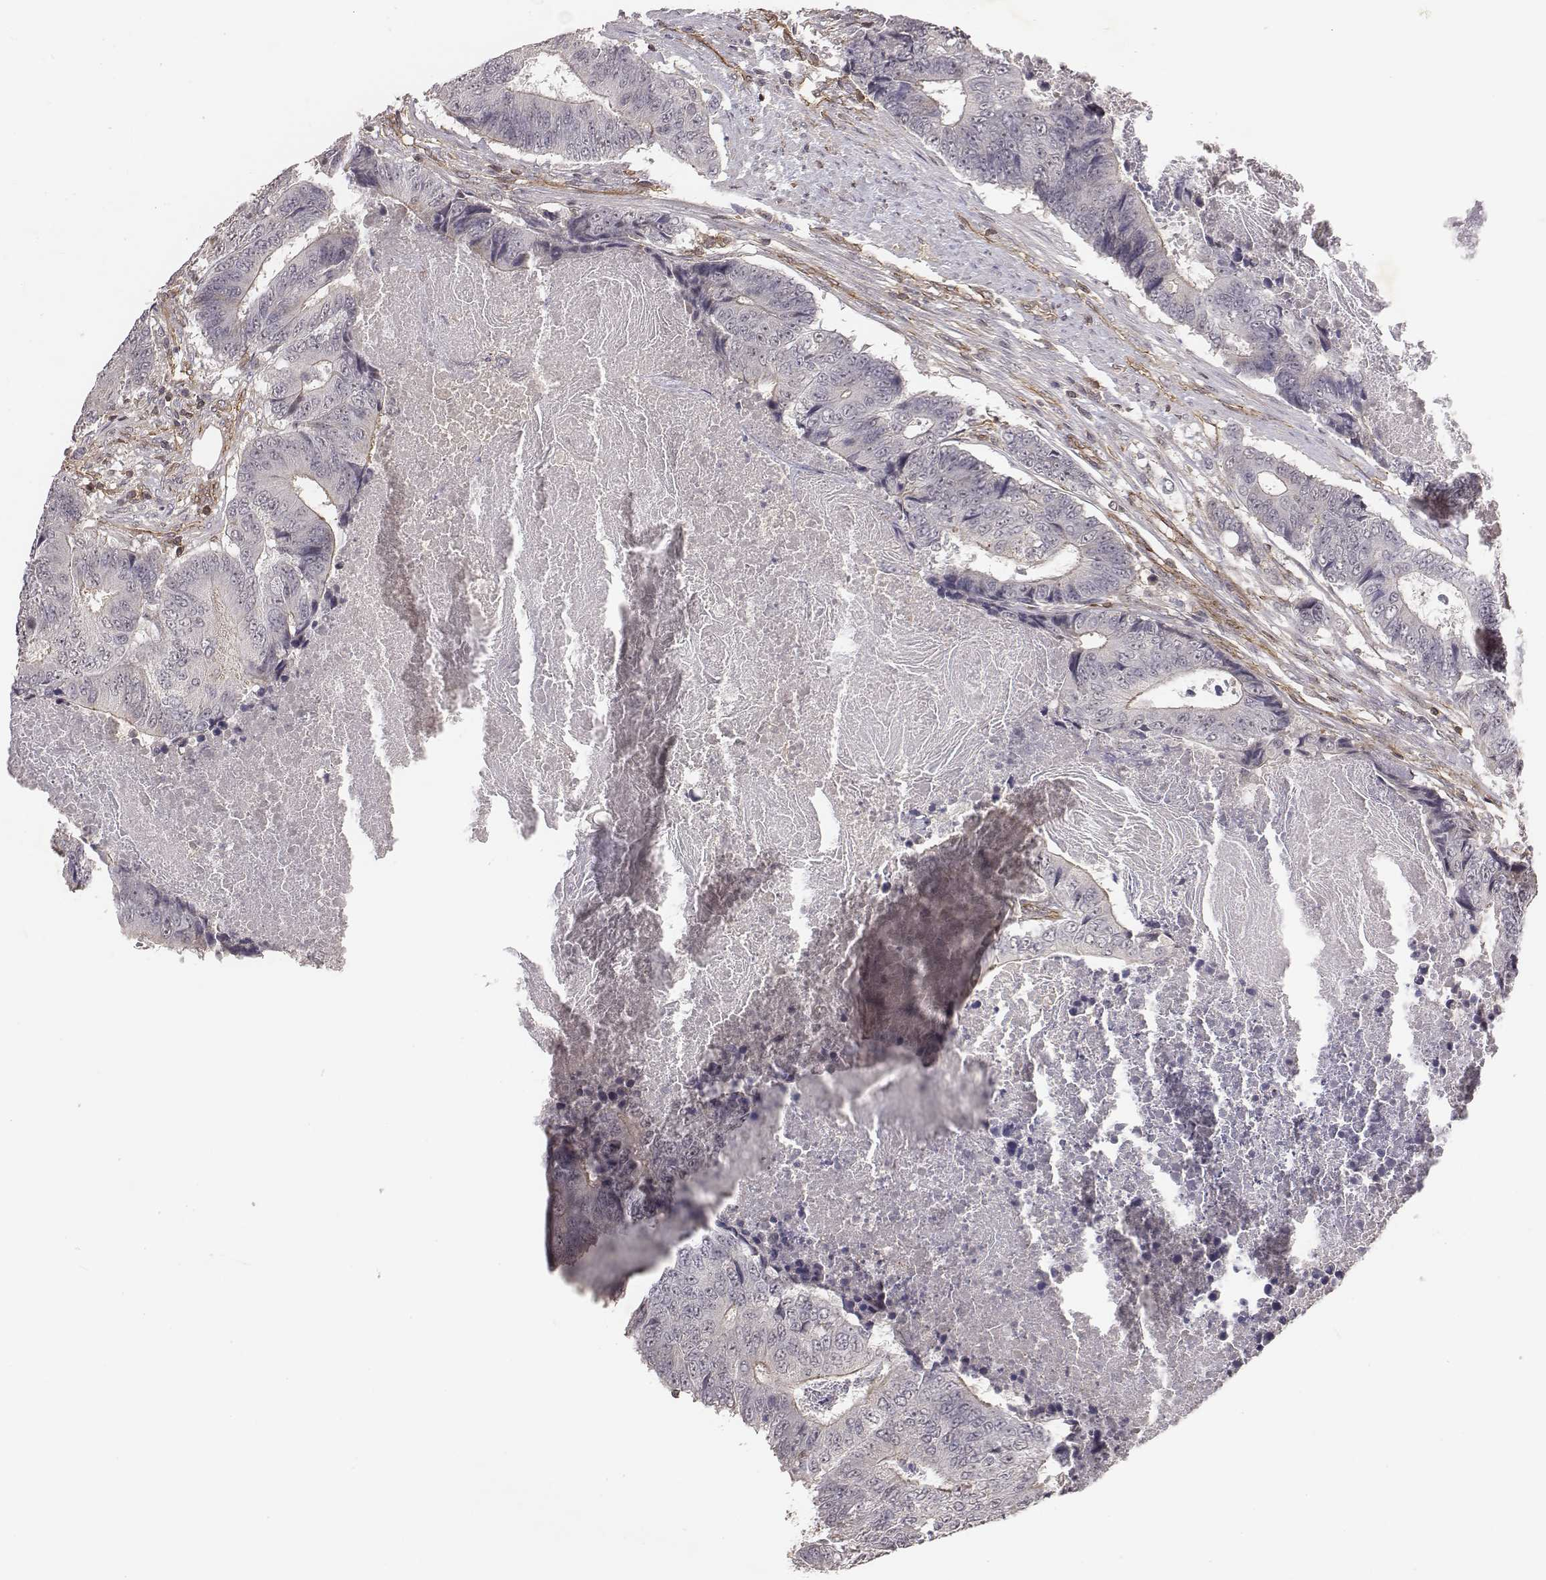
{"staining": {"intensity": "negative", "quantity": "none", "location": "none"}, "tissue": "colorectal cancer", "cell_type": "Tumor cells", "image_type": "cancer", "snomed": [{"axis": "morphology", "description": "Adenocarcinoma, NOS"}, {"axis": "topography", "description": "Colon"}], "caption": "The IHC image has no significant positivity in tumor cells of adenocarcinoma (colorectal) tissue. (DAB IHC, high magnification).", "gene": "PTPRG", "patient": {"sex": "female", "age": 48}}